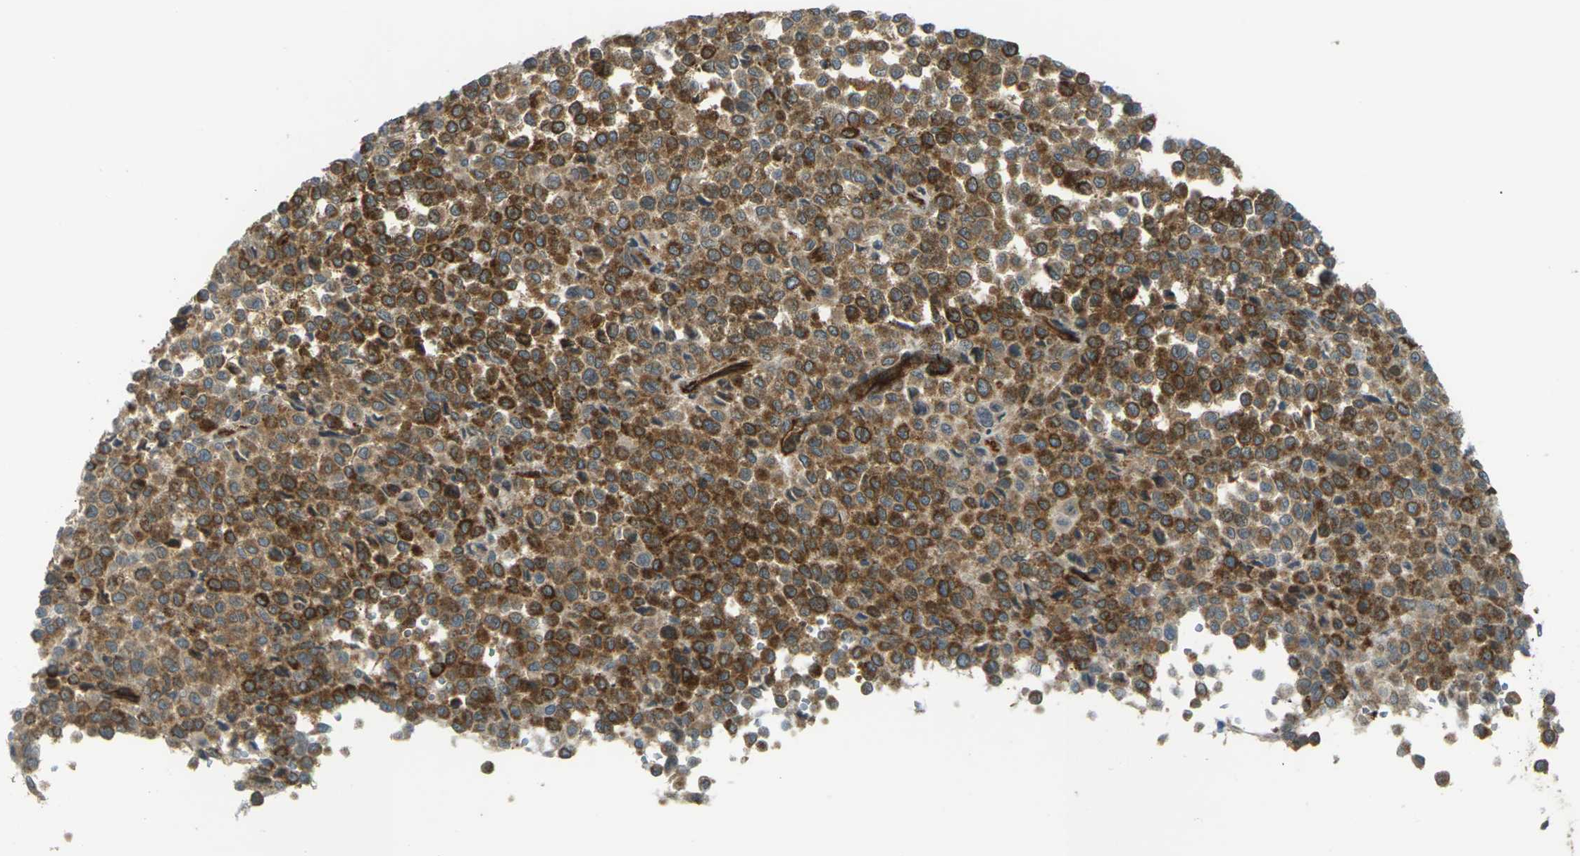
{"staining": {"intensity": "moderate", "quantity": ">75%", "location": "cytoplasmic/membranous"}, "tissue": "melanoma", "cell_type": "Tumor cells", "image_type": "cancer", "snomed": [{"axis": "morphology", "description": "Malignant melanoma, Metastatic site"}, {"axis": "topography", "description": "Pancreas"}], "caption": "The micrograph demonstrates staining of melanoma, revealing moderate cytoplasmic/membranous protein staining (brown color) within tumor cells. (brown staining indicates protein expression, while blue staining denotes nuclei).", "gene": "S1PR1", "patient": {"sex": "female", "age": 30}}